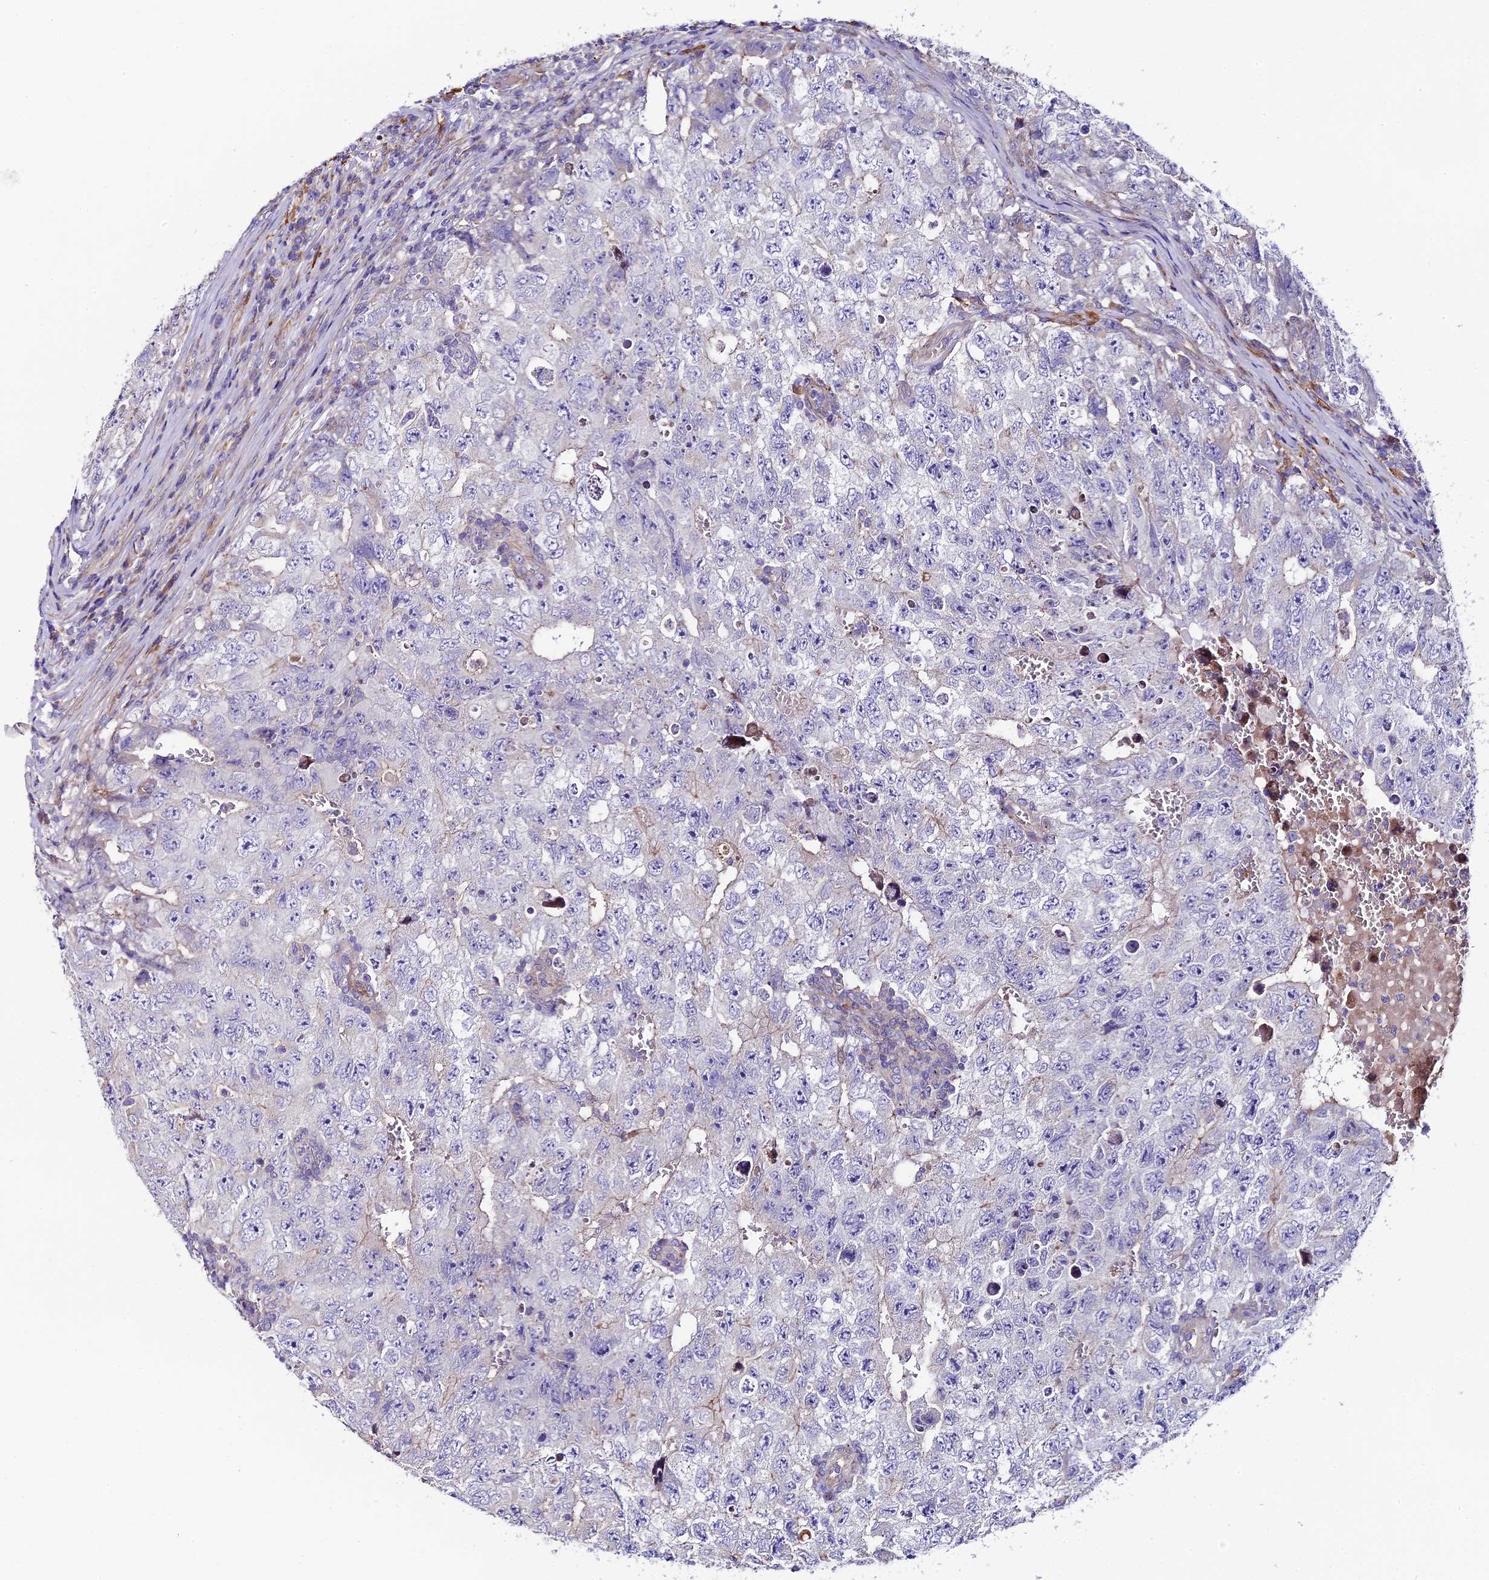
{"staining": {"intensity": "negative", "quantity": "none", "location": "none"}, "tissue": "testis cancer", "cell_type": "Tumor cells", "image_type": "cancer", "snomed": [{"axis": "morphology", "description": "Carcinoma, Embryonal, NOS"}, {"axis": "topography", "description": "Testis"}], "caption": "Tumor cells are negative for protein expression in human testis embryonal carcinoma.", "gene": "PIGU", "patient": {"sex": "male", "age": 17}}